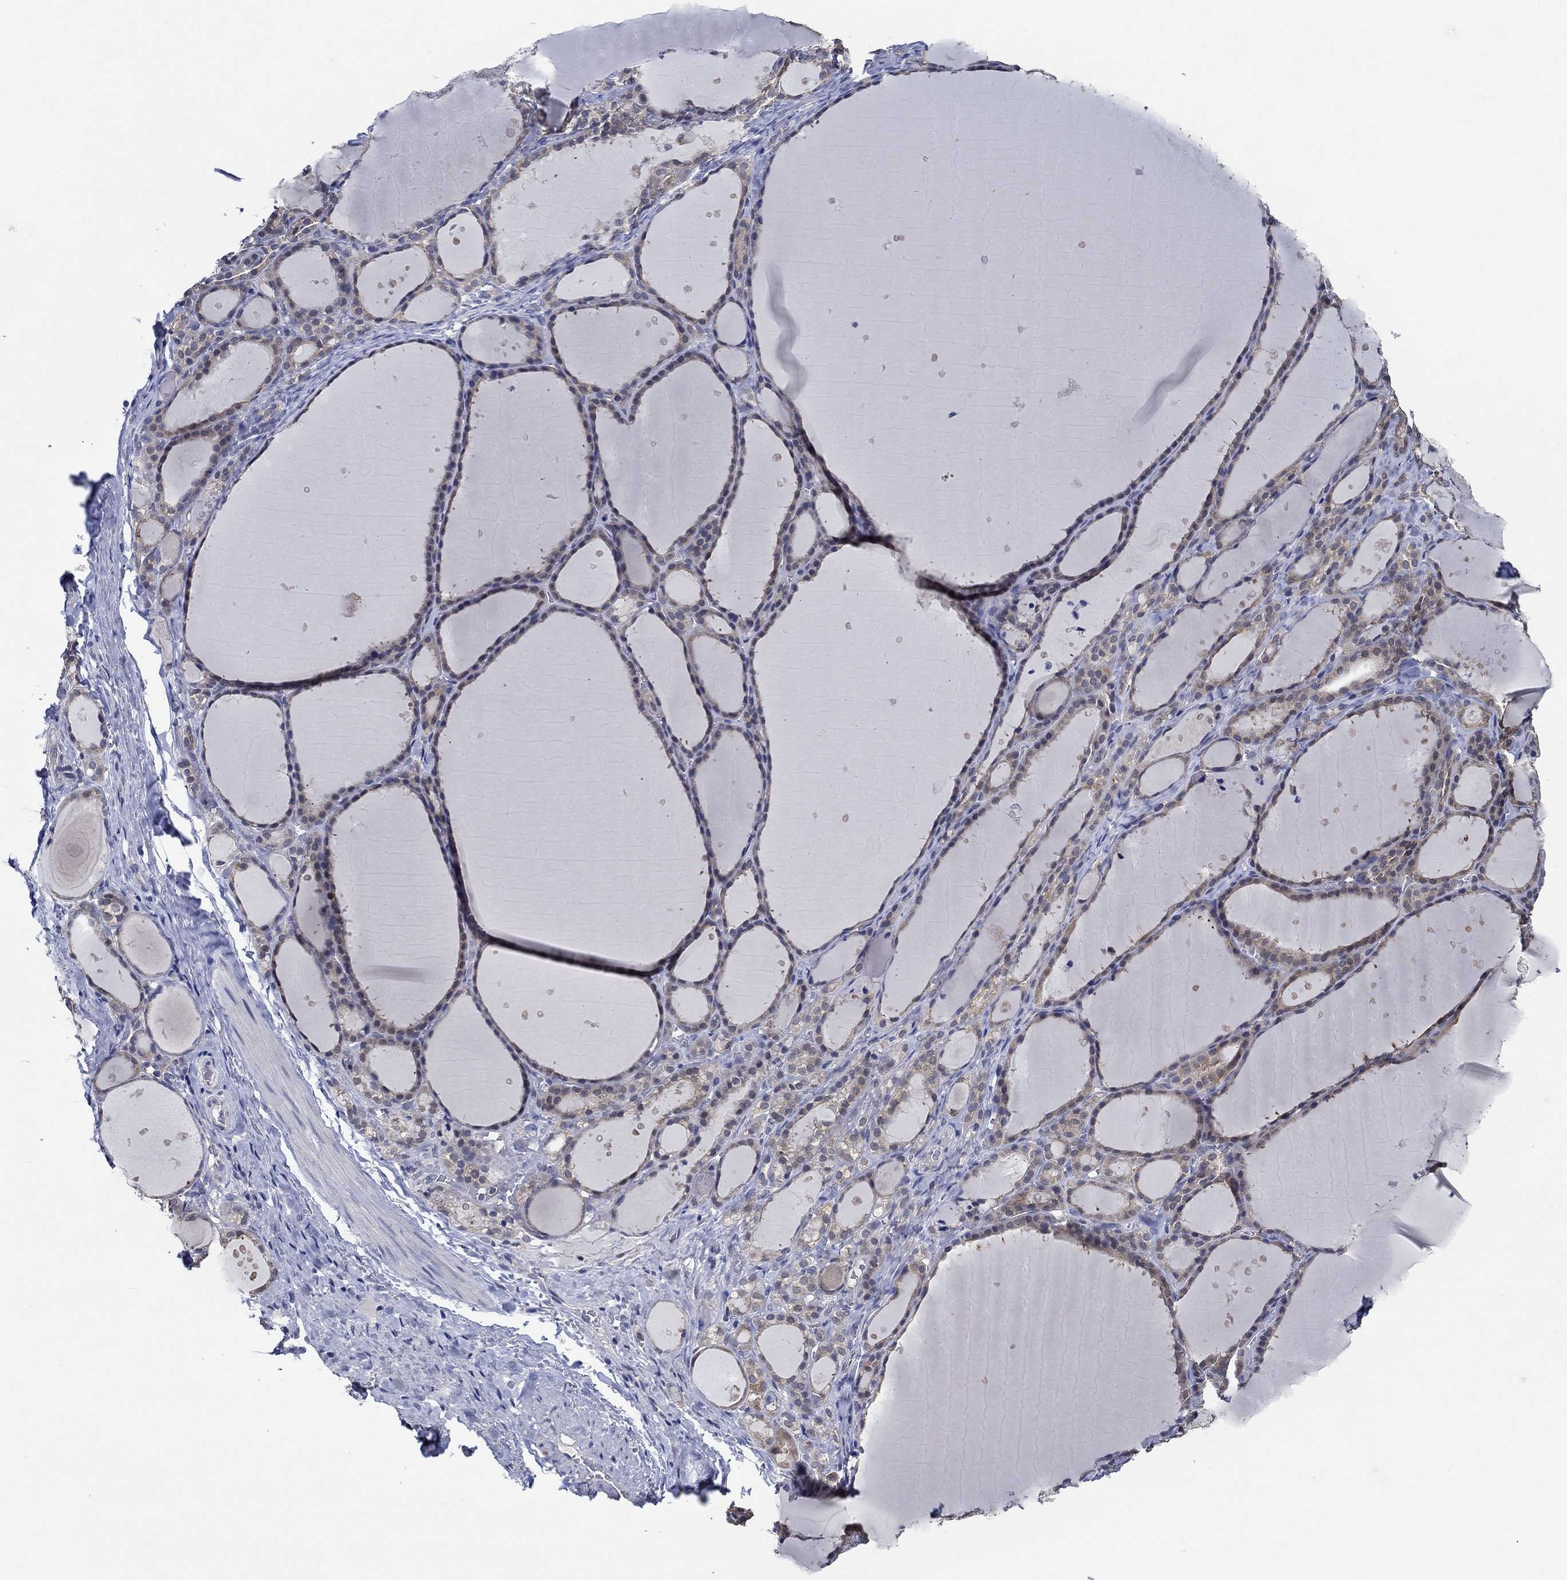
{"staining": {"intensity": "weak", "quantity": "25%-75%", "location": "cytoplasmic/membranous"}, "tissue": "thyroid gland", "cell_type": "Glandular cells", "image_type": "normal", "snomed": [{"axis": "morphology", "description": "Normal tissue, NOS"}, {"axis": "topography", "description": "Thyroid gland"}], "caption": "This photomicrograph shows normal thyroid gland stained with IHC to label a protein in brown. The cytoplasmic/membranous of glandular cells show weak positivity for the protein. Nuclei are counter-stained blue.", "gene": "DACT1", "patient": {"sex": "male", "age": 68}}